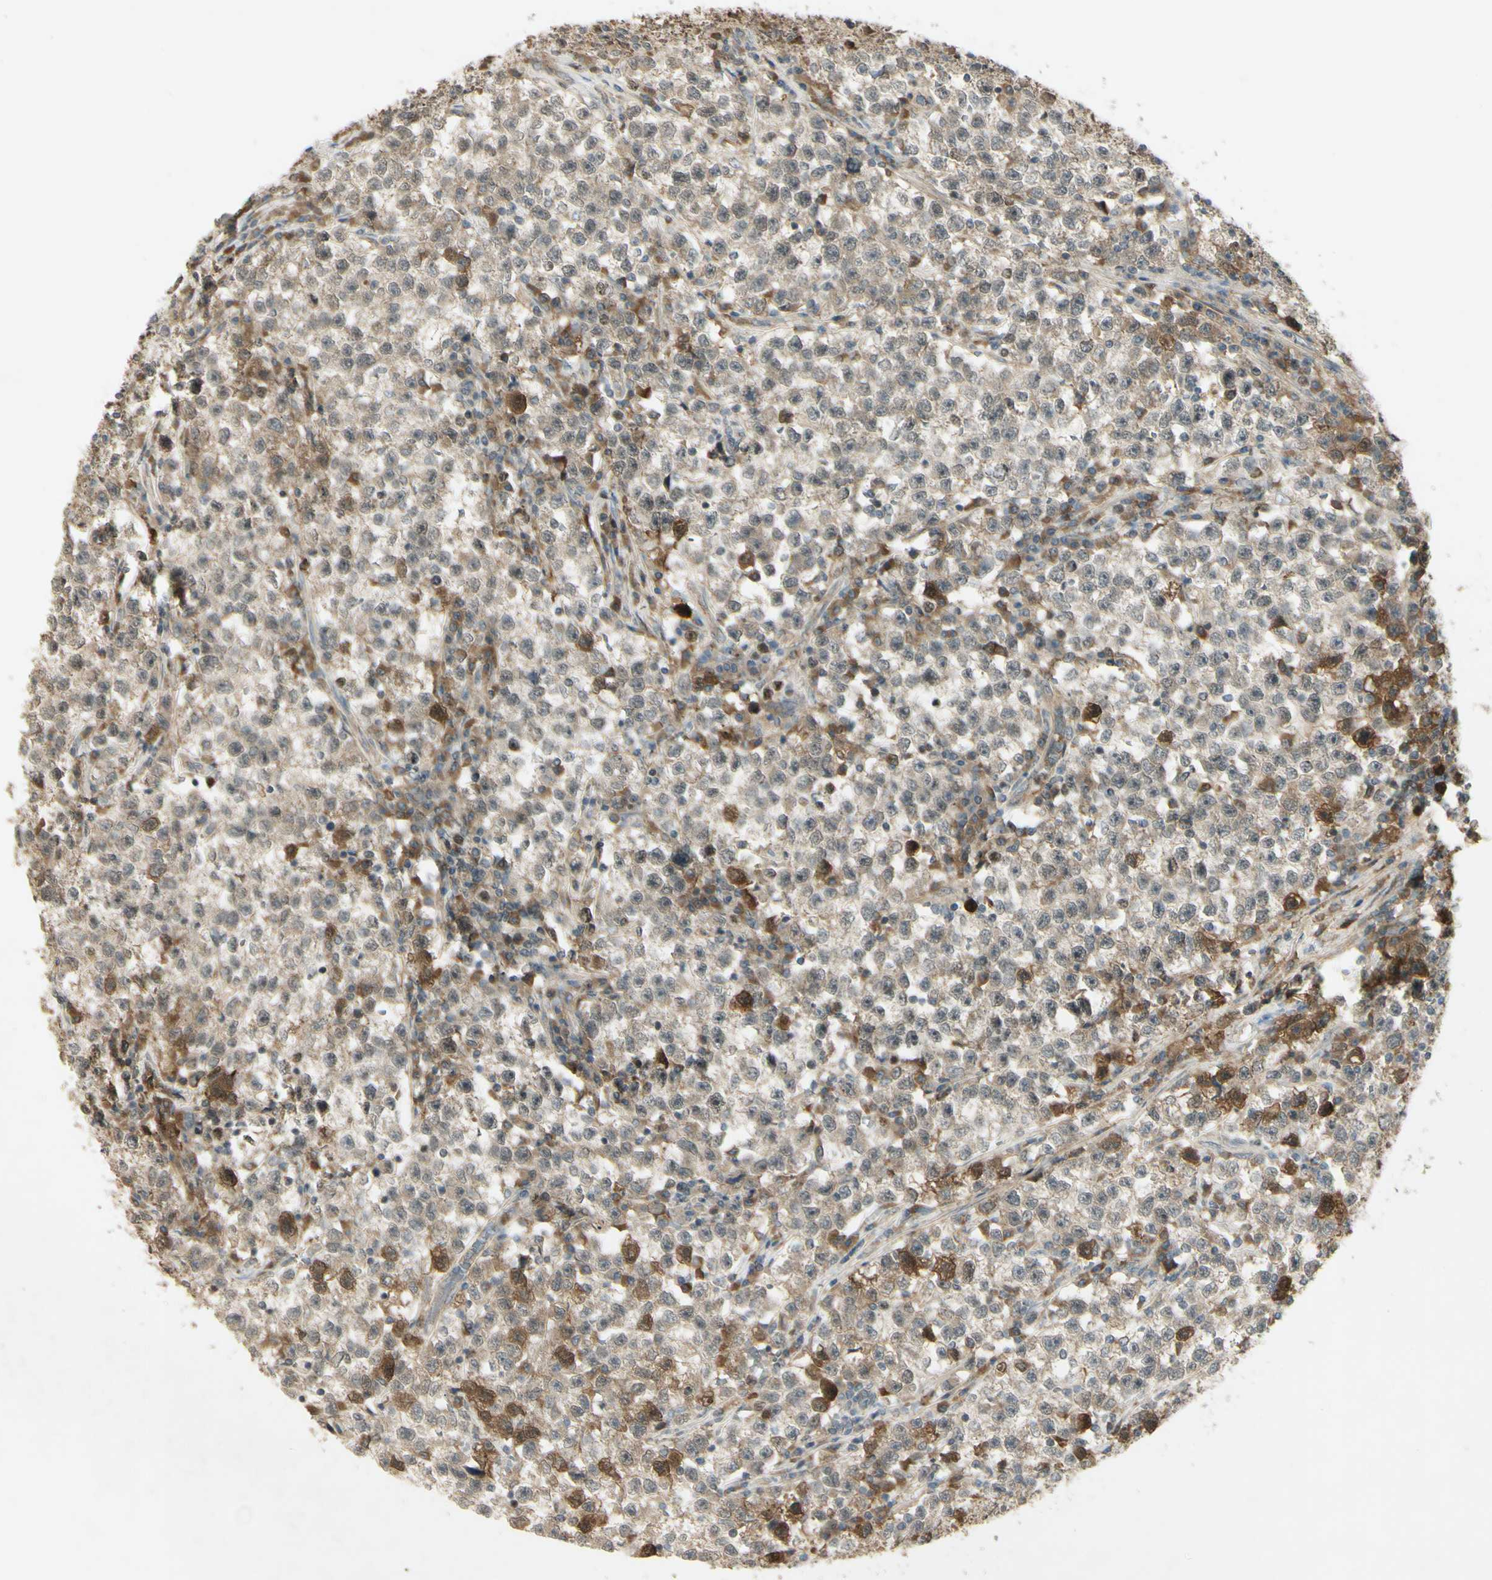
{"staining": {"intensity": "moderate", "quantity": "<25%", "location": "nuclear"}, "tissue": "testis cancer", "cell_type": "Tumor cells", "image_type": "cancer", "snomed": [{"axis": "morphology", "description": "Seminoma, NOS"}, {"axis": "topography", "description": "Testis"}], "caption": "This is a micrograph of IHC staining of testis cancer, which shows moderate staining in the nuclear of tumor cells.", "gene": "RAD18", "patient": {"sex": "male", "age": 22}}